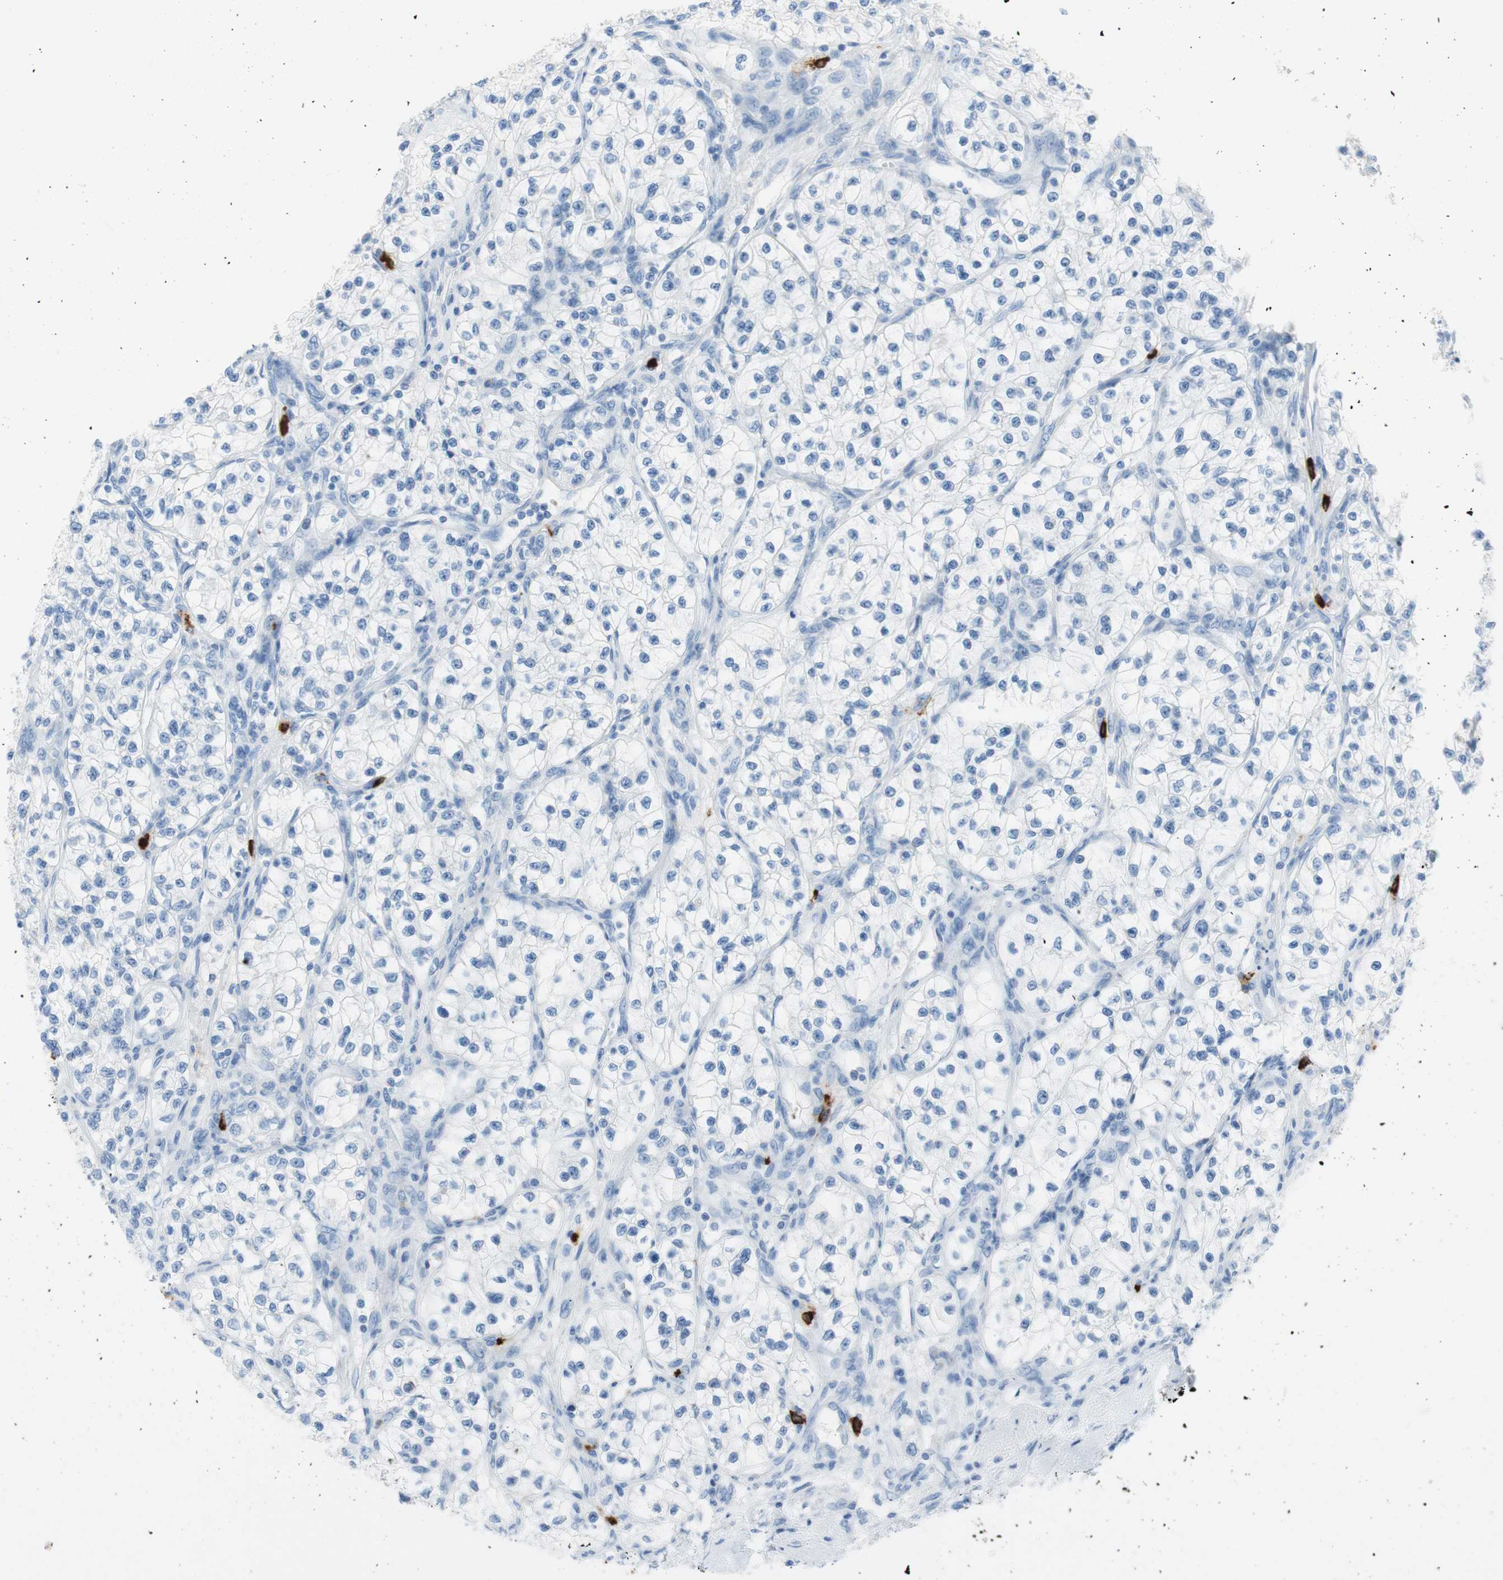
{"staining": {"intensity": "negative", "quantity": "none", "location": "none"}, "tissue": "renal cancer", "cell_type": "Tumor cells", "image_type": "cancer", "snomed": [{"axis": "morphology", "description": "Adenocarcinoma, NOS"}, {"axis": "topography", "description": "Kidney"}], "caption": "This is an immunohistochemistry (IHC) image of renal cancer. There is no staining in tumor cells.", "gene": "CEACAM1", "patient": {"sex": "female", "age": 57}}